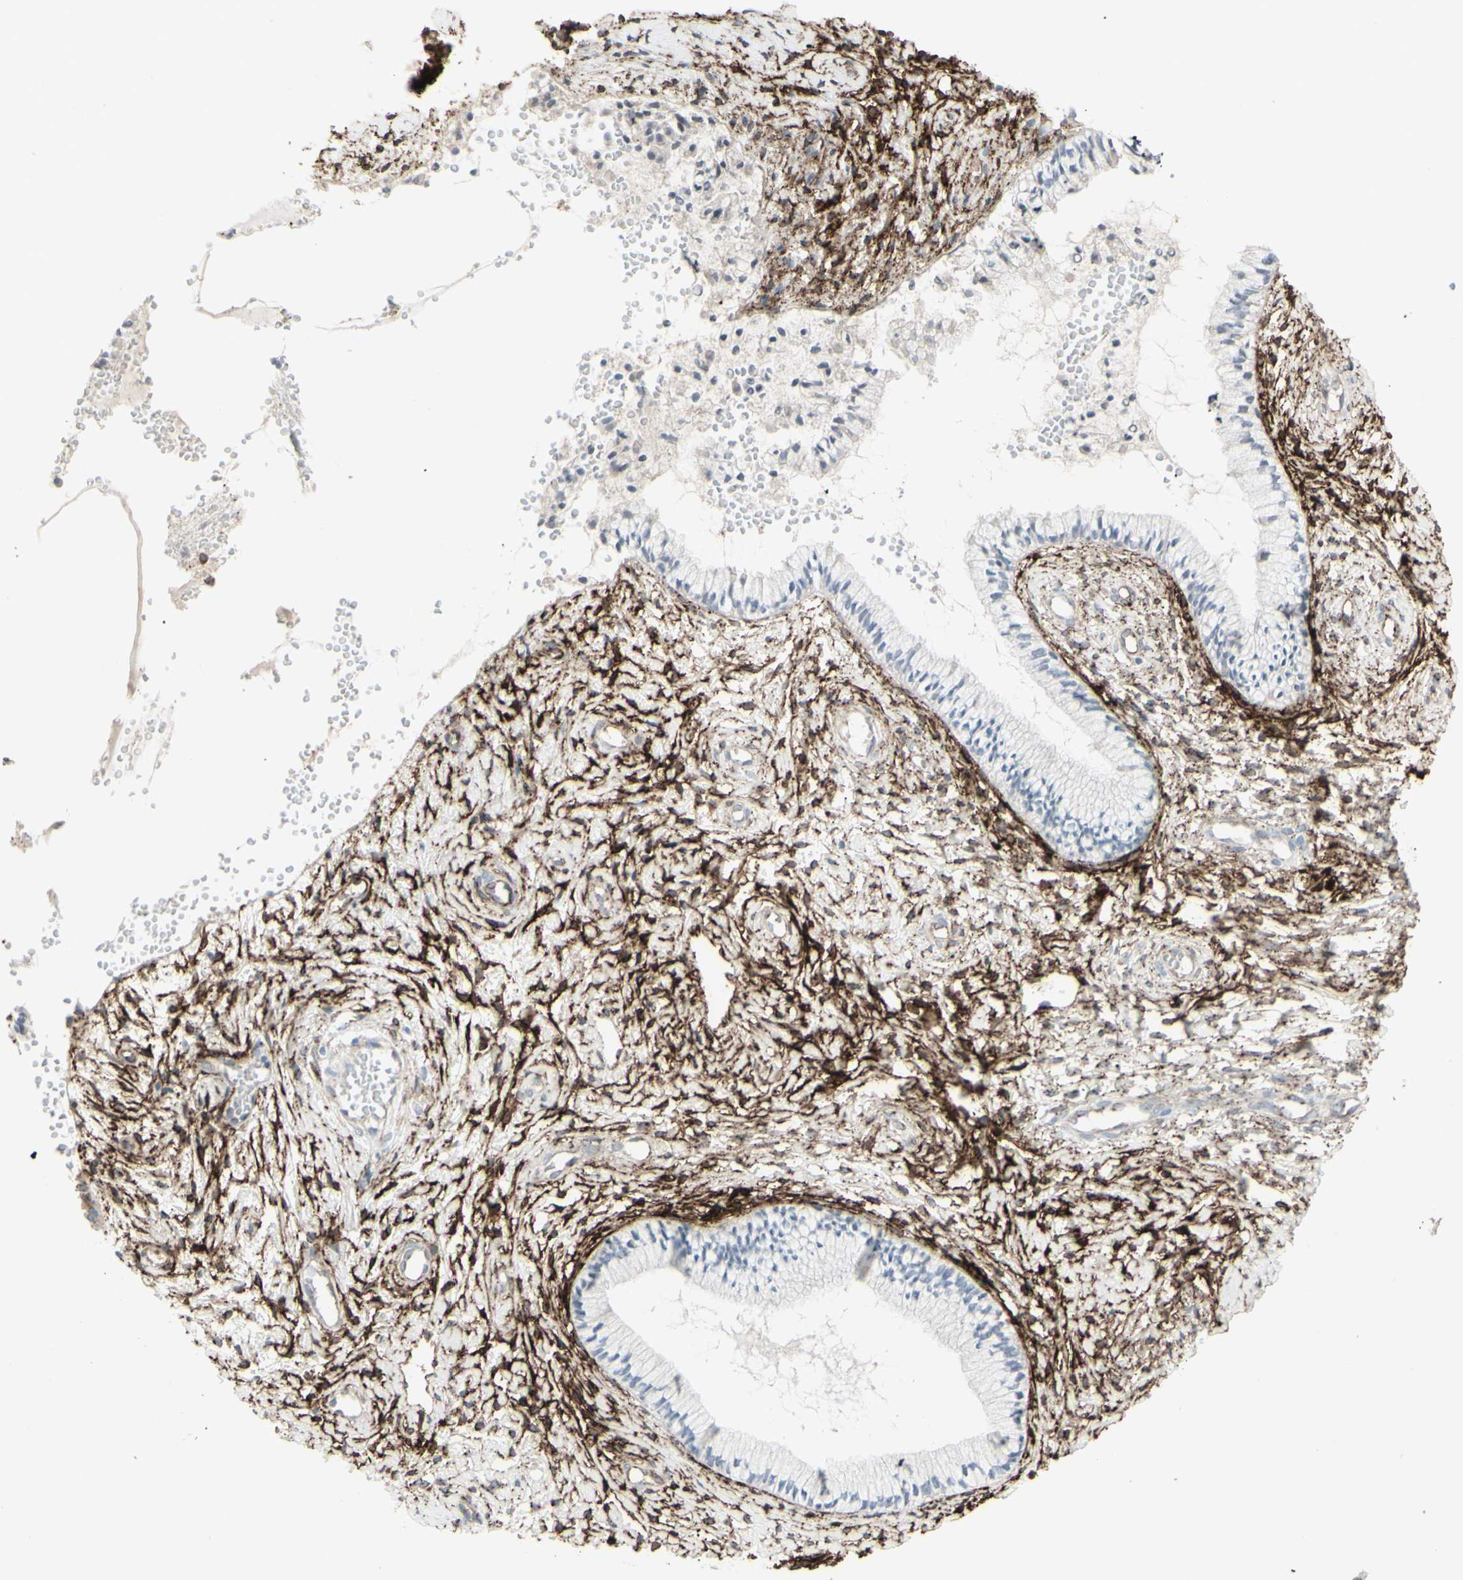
{"staining": {"intensity": "negative", "quantity": "none", "location": "none"}, "tissue": "cervix", "cell_type": "Glandular cells", "image_type": "normal", "snomed": [{"axis": "morphology", "description": "Normal tissue, NOS"}, {"axis": "topography", "description": "Cervix"}], "caption": "A high-resolution image shows immunohistochemistry (IHC) staining of benign cervix, which reveals no significant expression in glandular cells. (DAB immunohistochemistry (IHC) visualized using brightfield microscopy, high magnification).", "gene": "GJA1", "patient": {"sex": "female", "age": 46}}